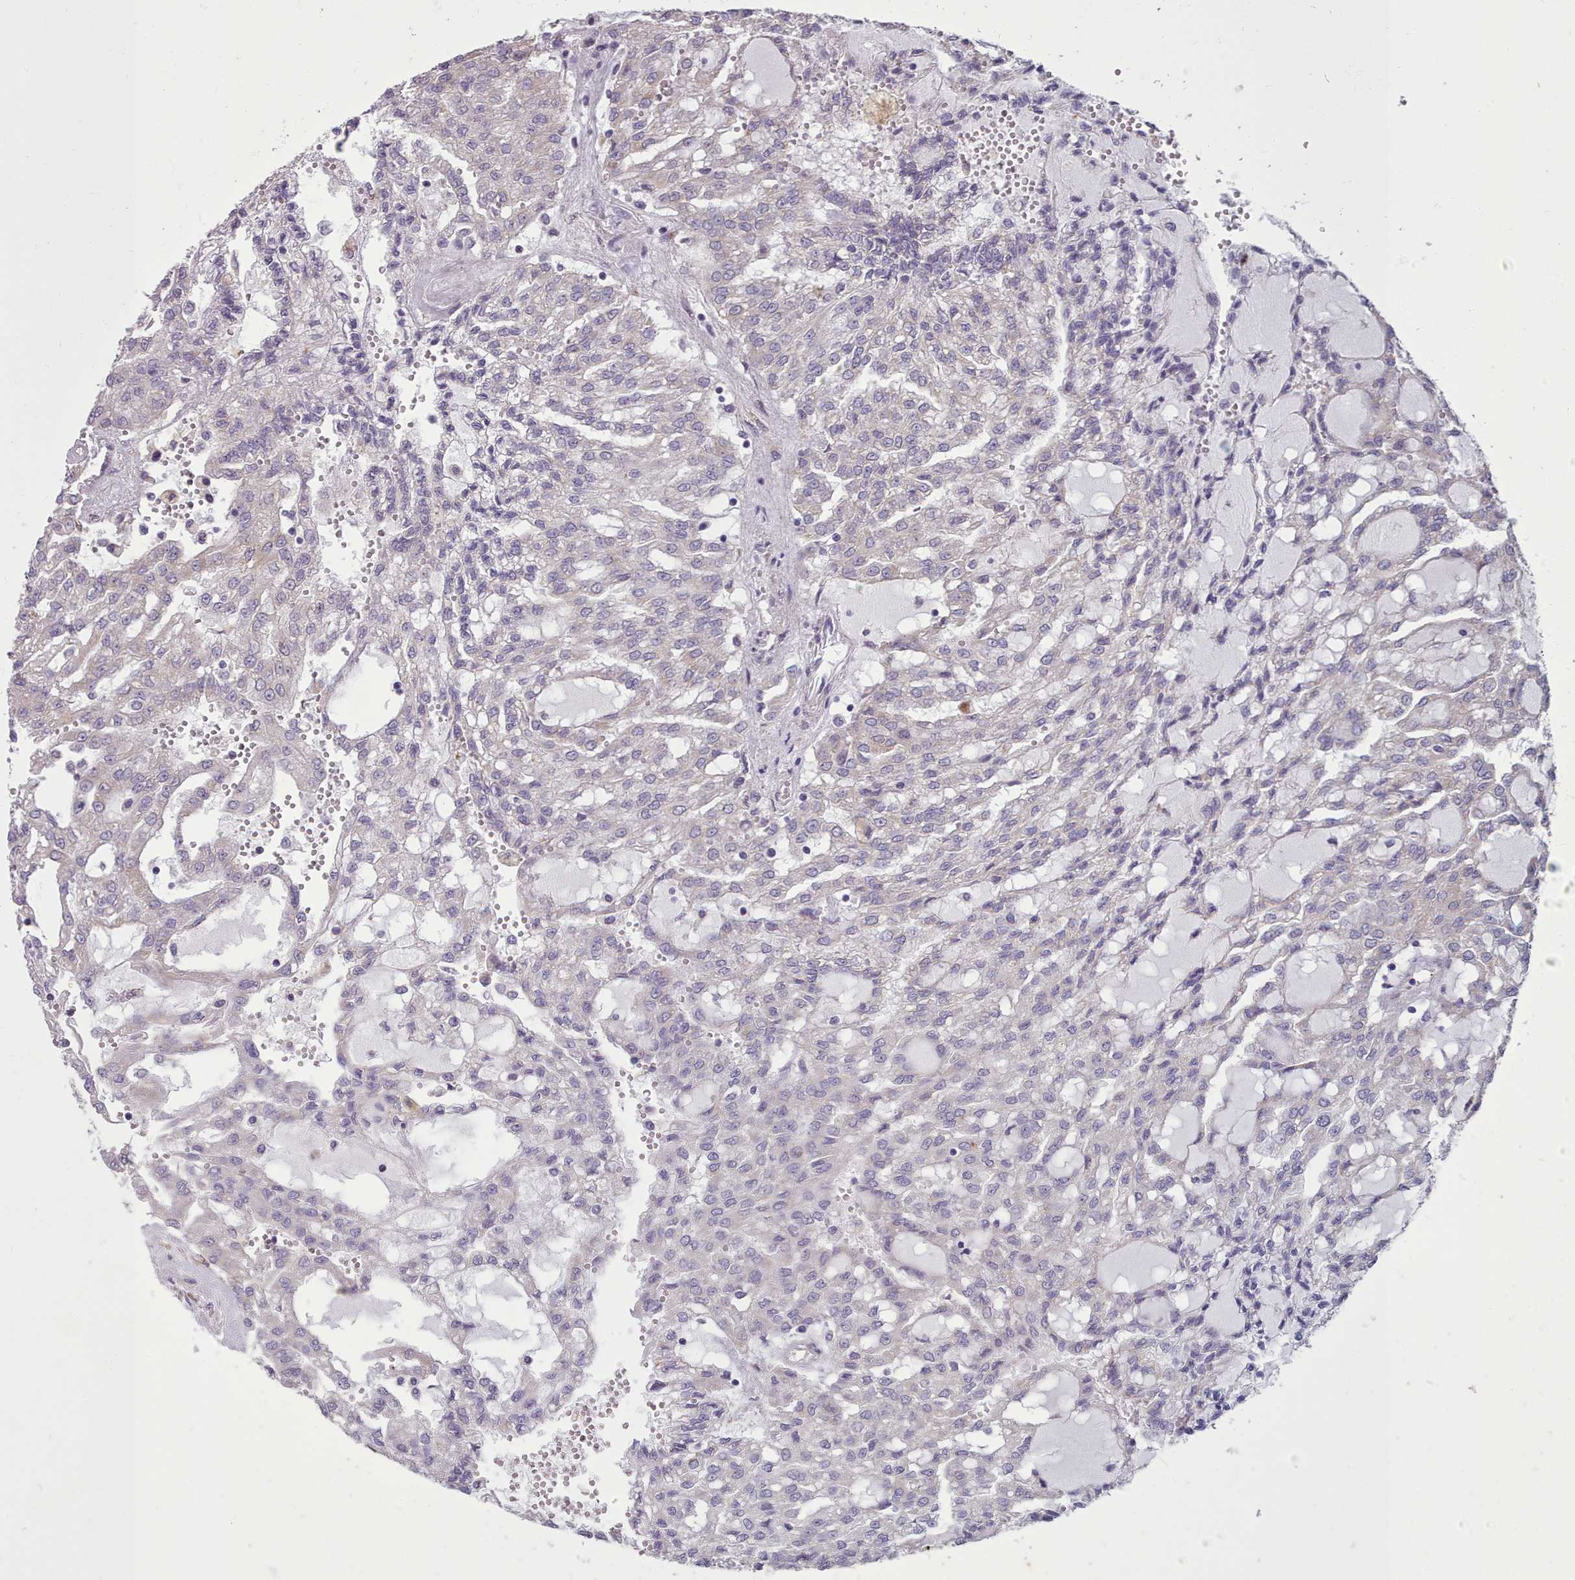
{"staining": {"intensity": "negative", "quantity": "none", "location": "none"}, "tissue": "renal cancer", "cell_type": "Tumor cells", "image_type": "cancer", "snomed": [{"axis": "morphology", "description": "Adenocarcinoma, NOS"}, {"axis": "topography", "description": "Kidney"}], "caption": "IHC micrograph of human renal adenocarcinoma stained for a protein (brown), which displays no positivity in tumor cells. (DAB (3,3'-diaminobenzidine) immunohistochemistry (IHC), high magnification).", "gene": "FKBP10", "patient": {"sex": "male", "age": 63}}